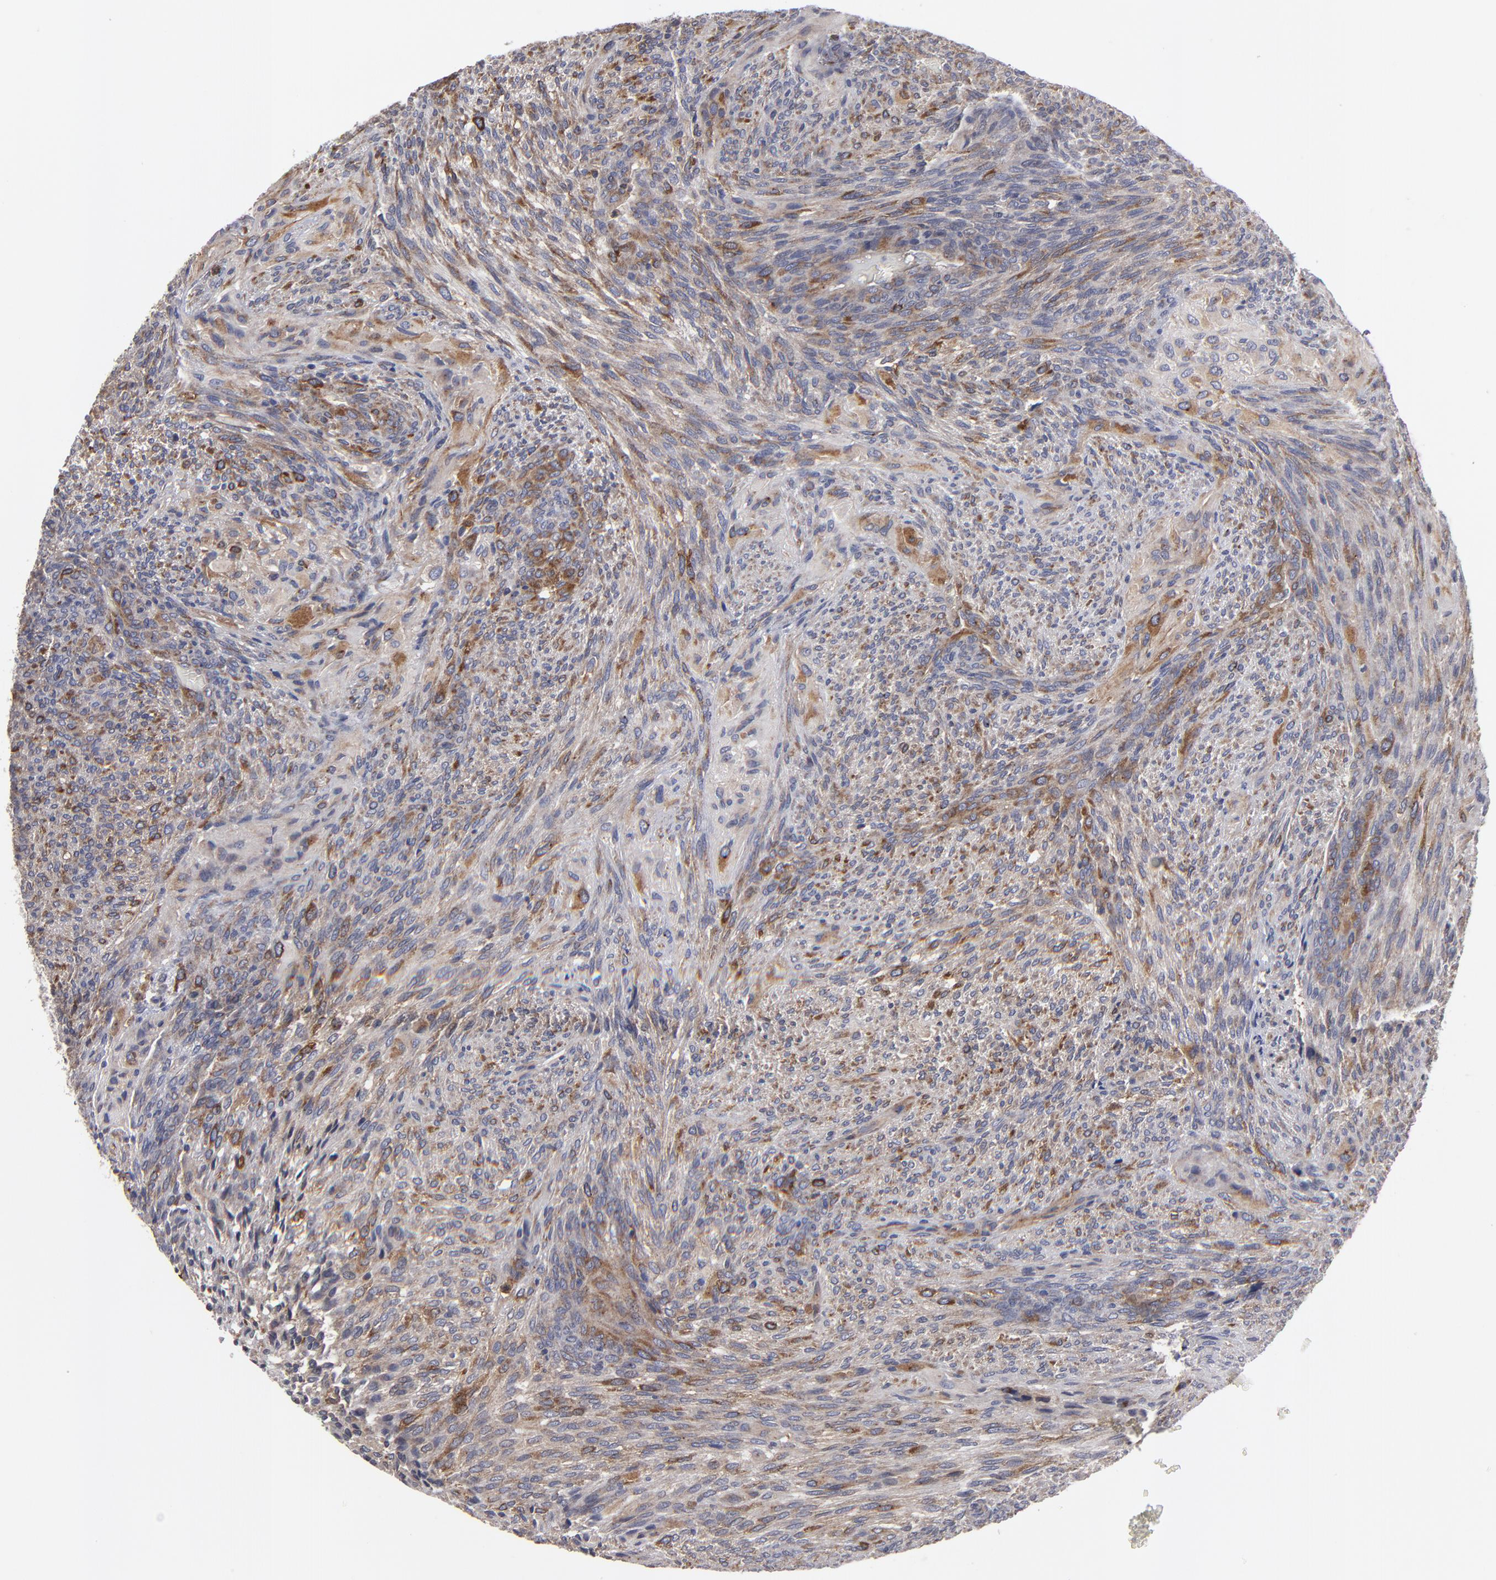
{"staining": {"intensity": "moderate", "quantity": ">75%", "location": "cytoplasmic/membranous"}, "tissue": "glioma", "cell_type": "Tumor cells", "image_type": "cancer", "snomed": [{"axis": "morphology", "description": "Glioma, malignant, High grade"}, {"axis": "topography", "description": "Cerebral cortex"}], "caption": "Immunohistochemistry (IHC) staining of glioma, which displays medium levels of moderate cytoplasmic/membranous expression in approximately >75% of tumor cells indicating moderate cytoplasmic/membranous protein expression. The staining was performed using DAB (brown) for protein detection and nuclei were counterstained in hematoxylin (blue).", "gene": "CEP97", "patient": {"sex": "female", "age": 55}}